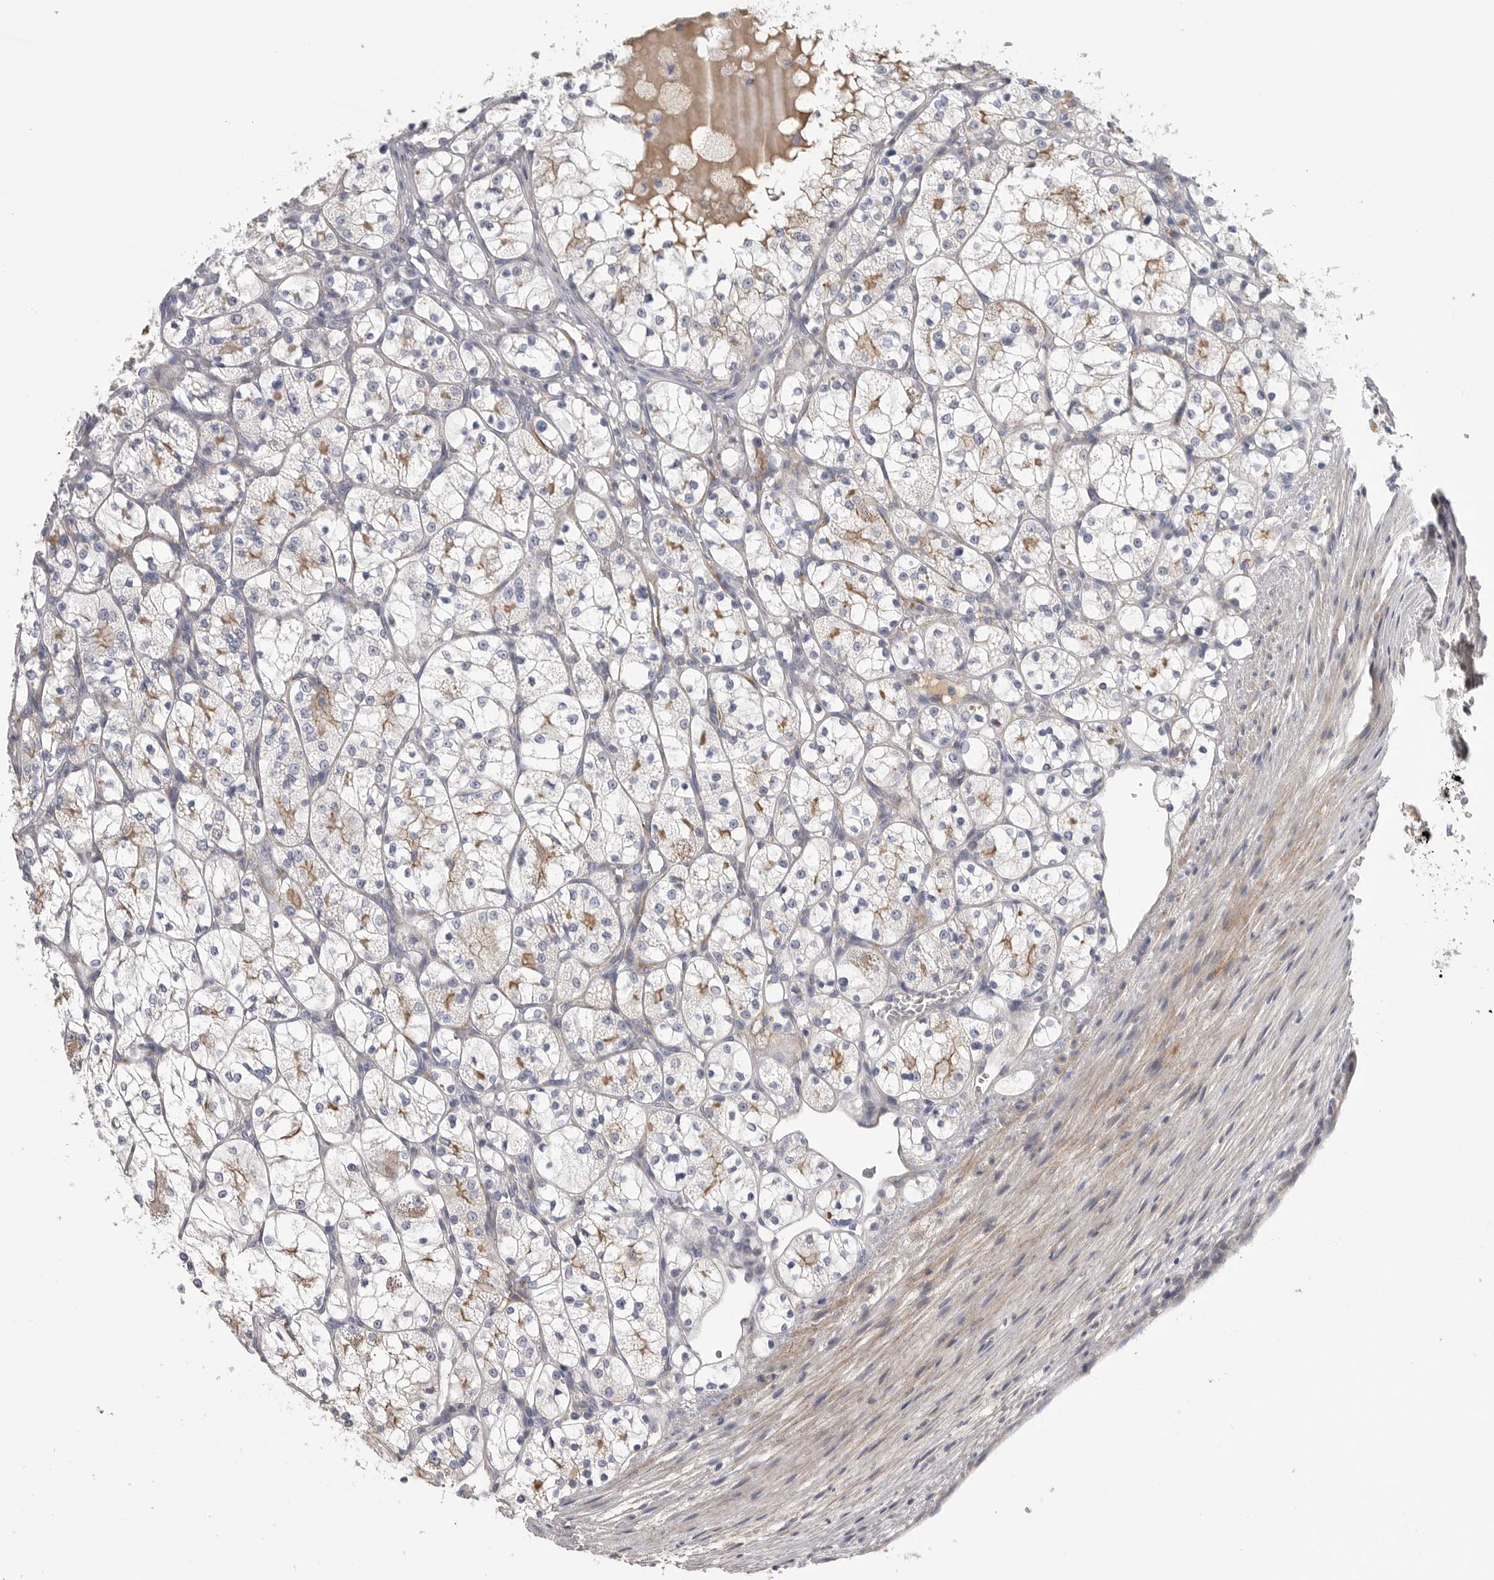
{"staining": {"intensity": "moderate", "quantity": "<25%", "location": "cytoplasmic/membranous"}, "tissue": "renal cancer", "cell_type": "Tumor cells", "image_type": "cancer", "snomed": [{"axis": "morphology", "description": "Adenocarcinoma, NOS"}, {"axis": "topography", "description": "Kidney"}], "caption": "Adenocarcinoma (renal) tissue demonstrates moderate cytoplasmic/membranous expression in about <25% of tumor cells", "gene": "SDC3", "patient": {"sex": "female", "age": 69}}